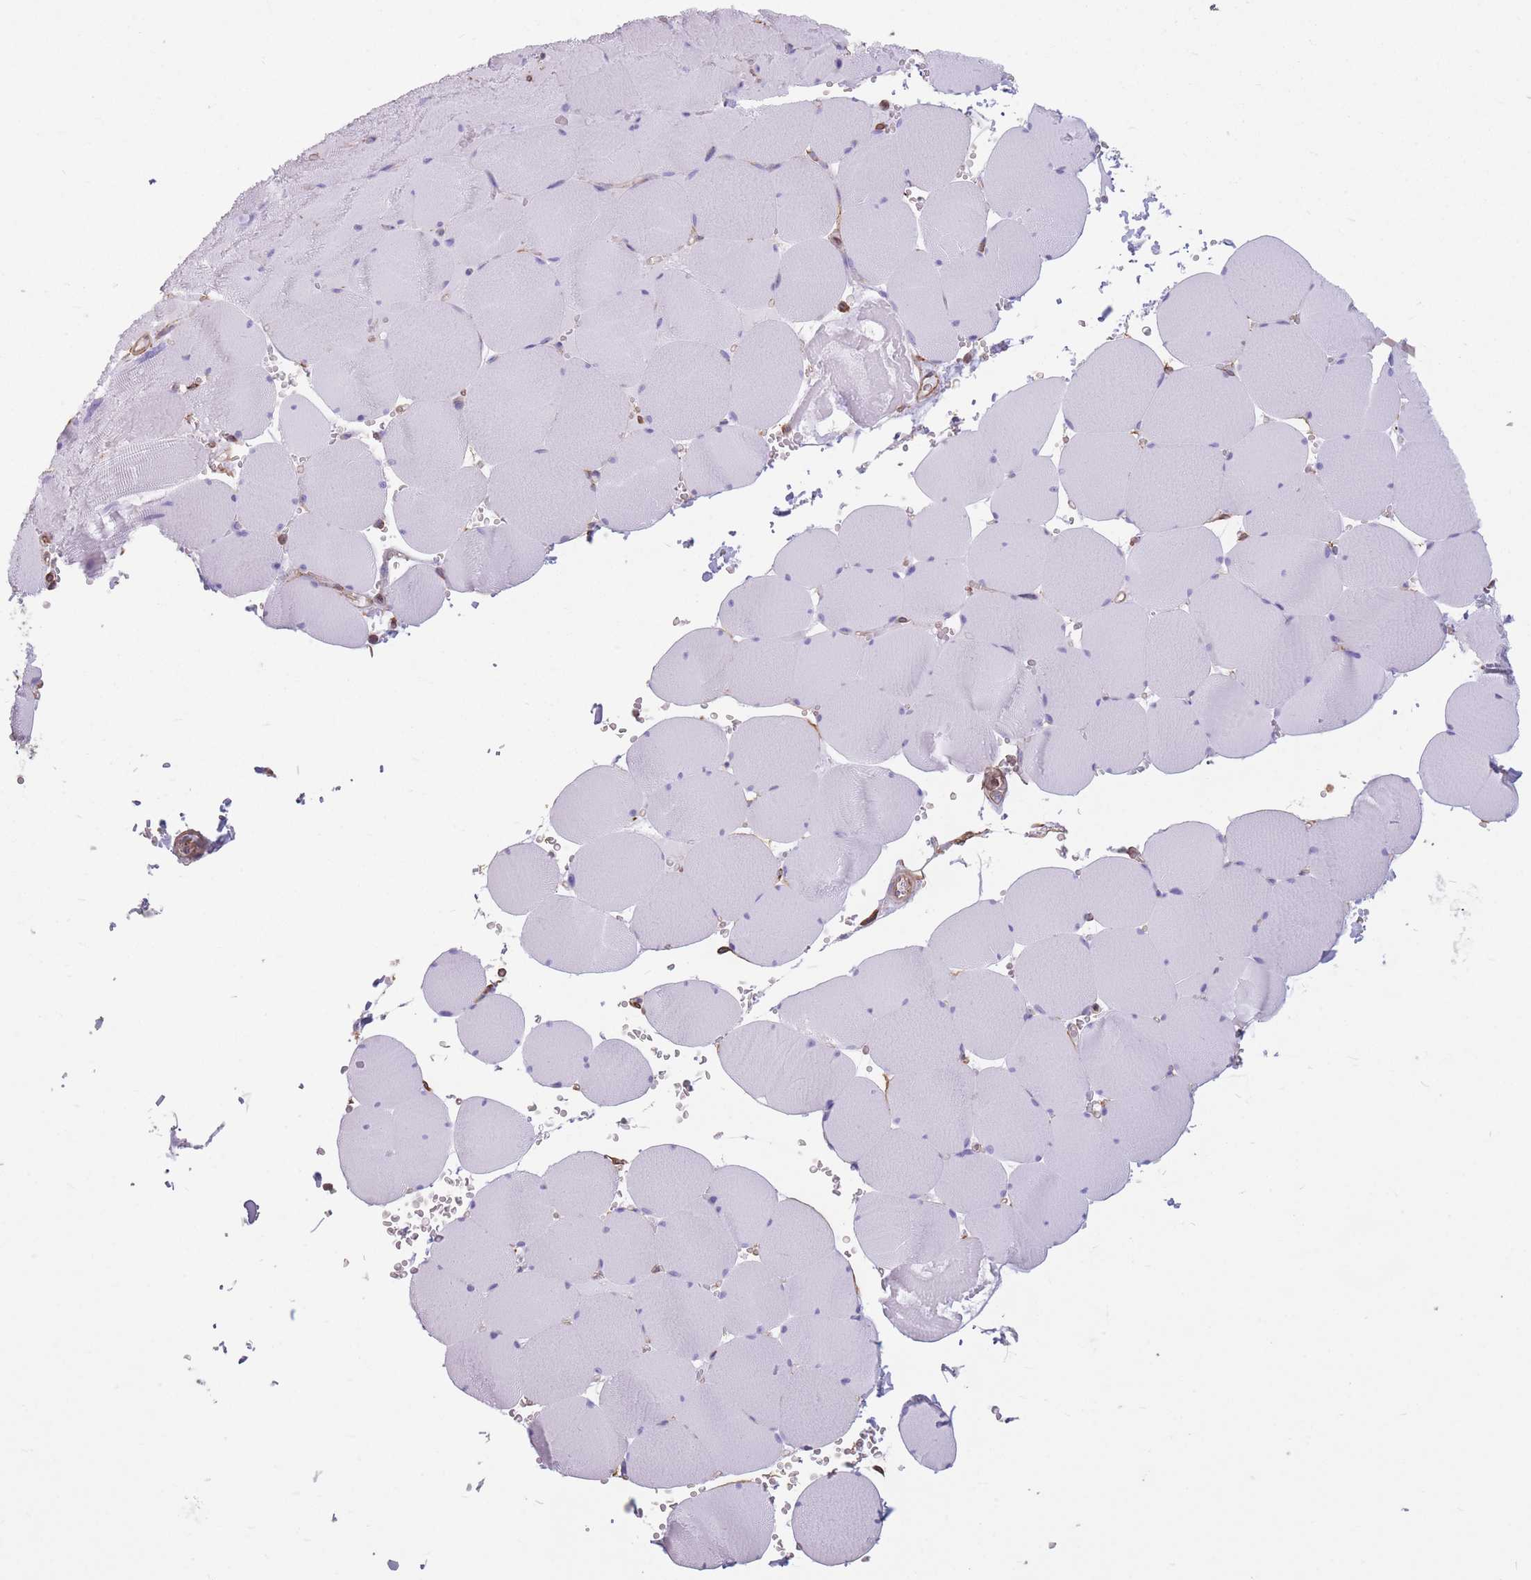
{"staining": {"intensity": "negative", "quantity": "none", "location": "none"}, "tissue": "skeletal muscle", "cell_type": "Myocytes", "image_type": "normal", "snomed": [{"axis": "morphology", "description": "Normal tissue, NOS"}, {"axis": "topography", "description": "Skeletal muscle"}, {"axis": "topography", "description": "Head-Neck"}], "caption": "Myocytes are negative for protein expression in normal human skeletal muscle. Nuclei are stained in blue.", "gene": "ADD1", "patient": {"sex": "male", "age": 66}}